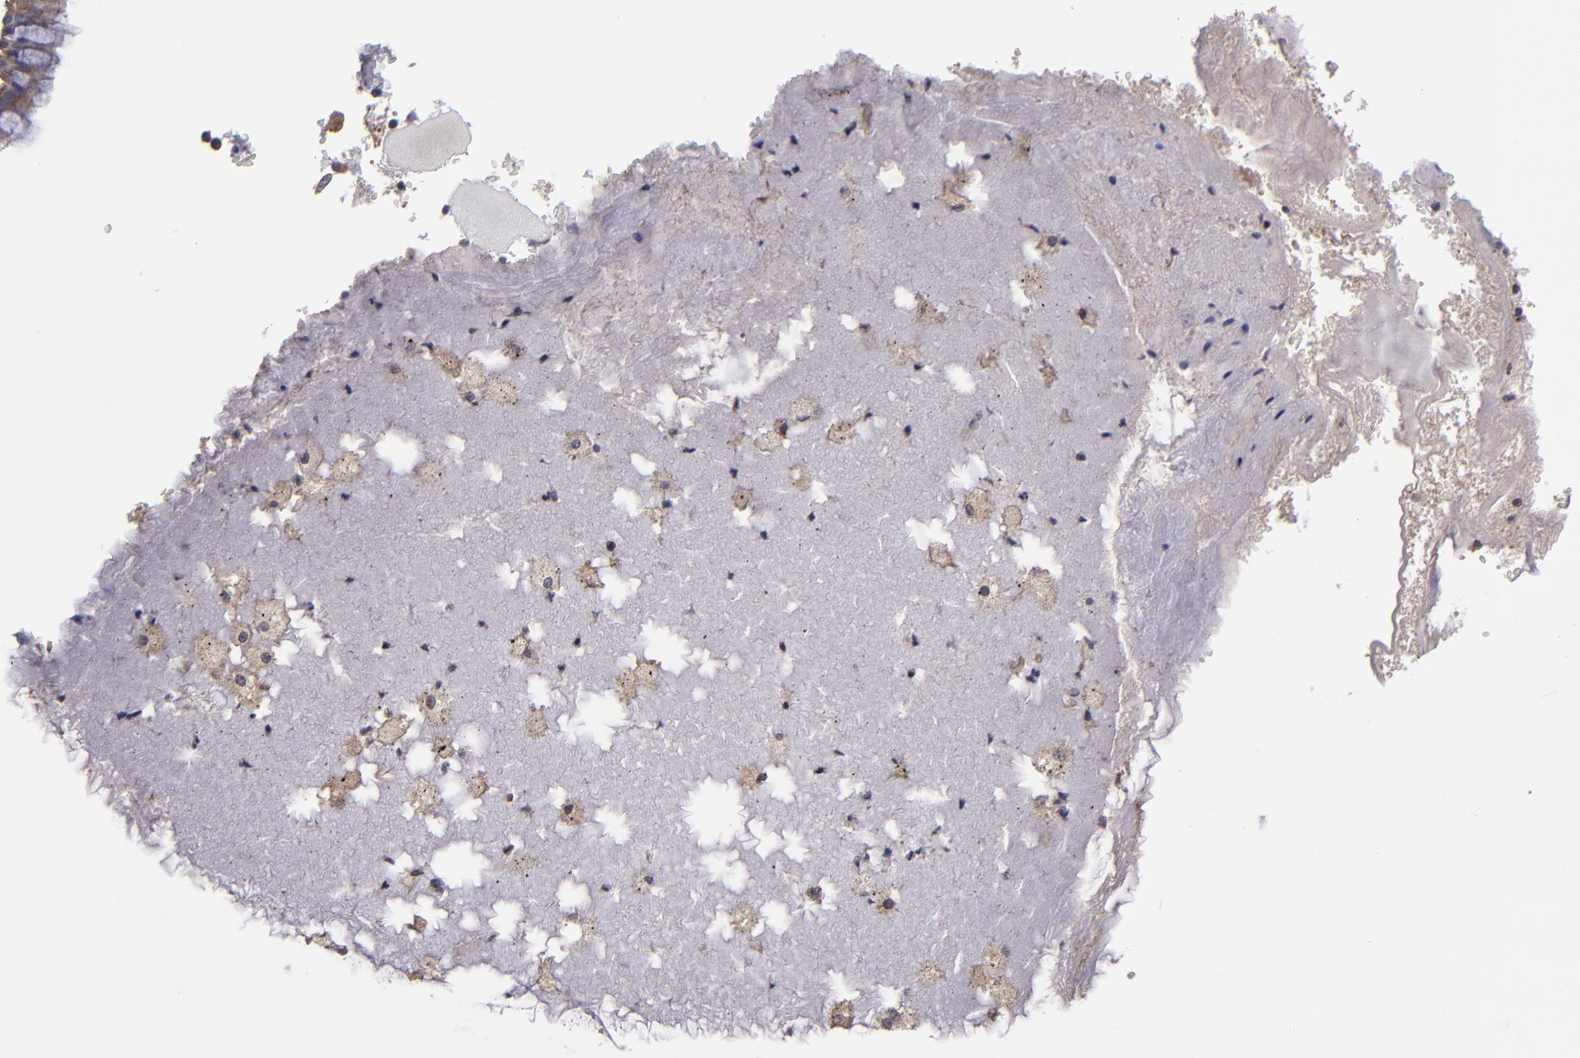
{"staining": {"intensity": "moderate", "quantity": ">75%", "location": "cytoplasmic/membranous"}, "tissue": "bronchus", "cell_type": "Respiratory epithelial cells", "image_type": "normal", "snomed": [{"axis": "morphology", "description": "Normal tissue, NOS"}, {"axis": "topography", "description": "Bronchus"}, {"axis": "topography", "description": "Lung"}], "caption": "Immunohistochemical staining of unremarkable bronchus demonstrates moderate cytoplasmic/membranous protein staining in about >75% of respiratory epithelial cells. The staining is performed using DAB (3,3'-diaminobenzidine) brown chromogen to label protein expression. The nuclei are counter-stained blue using hematoxylin.", "gene": "NF2", "patient": {"sex": "female", "age": 56}}